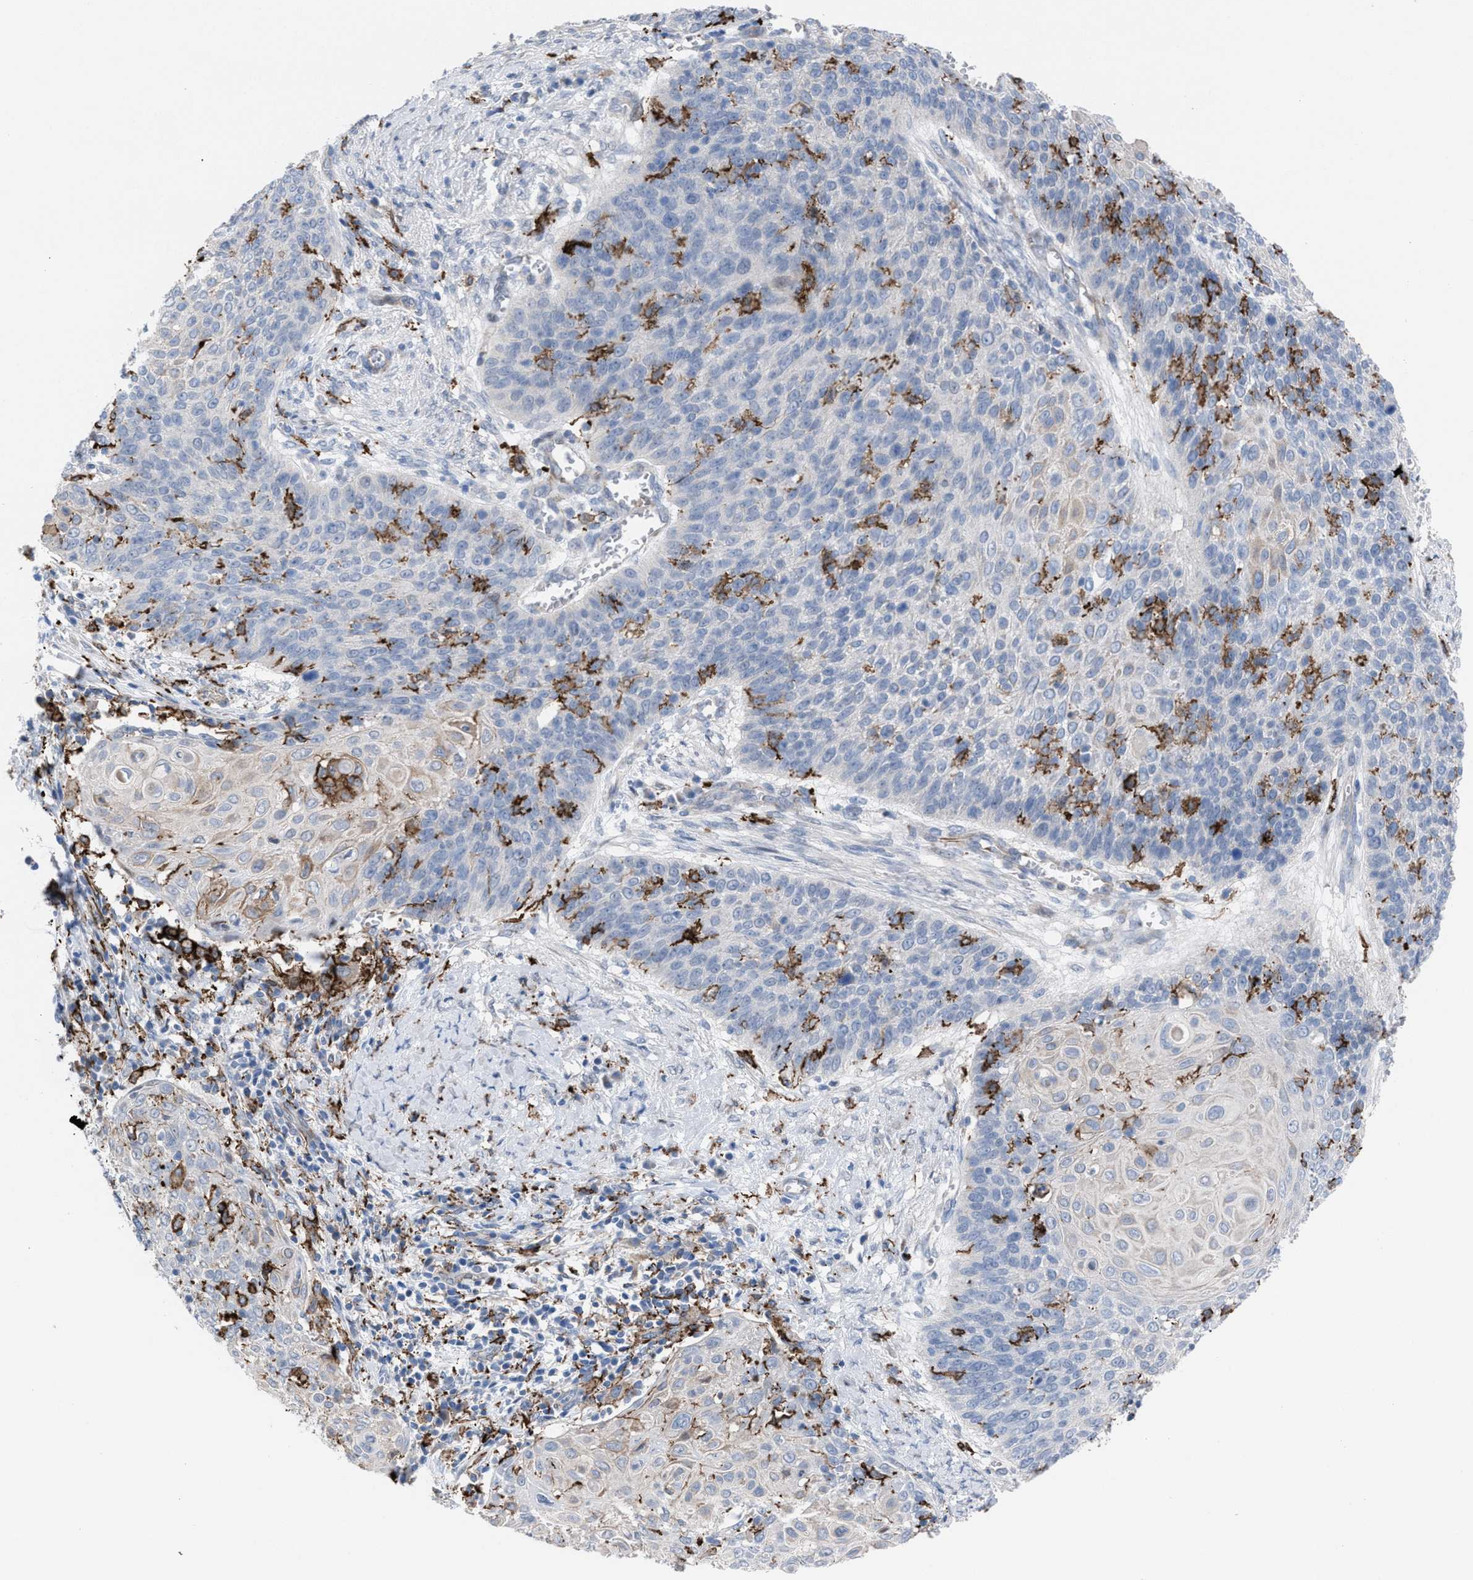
{"staining": {"intensity": "negative", "quantity": "none", "location": "none"}, "tissue": "cervical cancer", "cell_type": "Tumor cells", "image_type": "cancer", "snomed": [{"axis": "morphology", "description": "Squamous cell carcinoma, NOS"}, {"axis": "topography", "description": "Cervix"}], "caption": "Immunohistochemical staining of cervical cancer displays no significant expression in tumor cells.", "gene": "SLC47A1", "patient": {"sex": "female", "age": 39}}